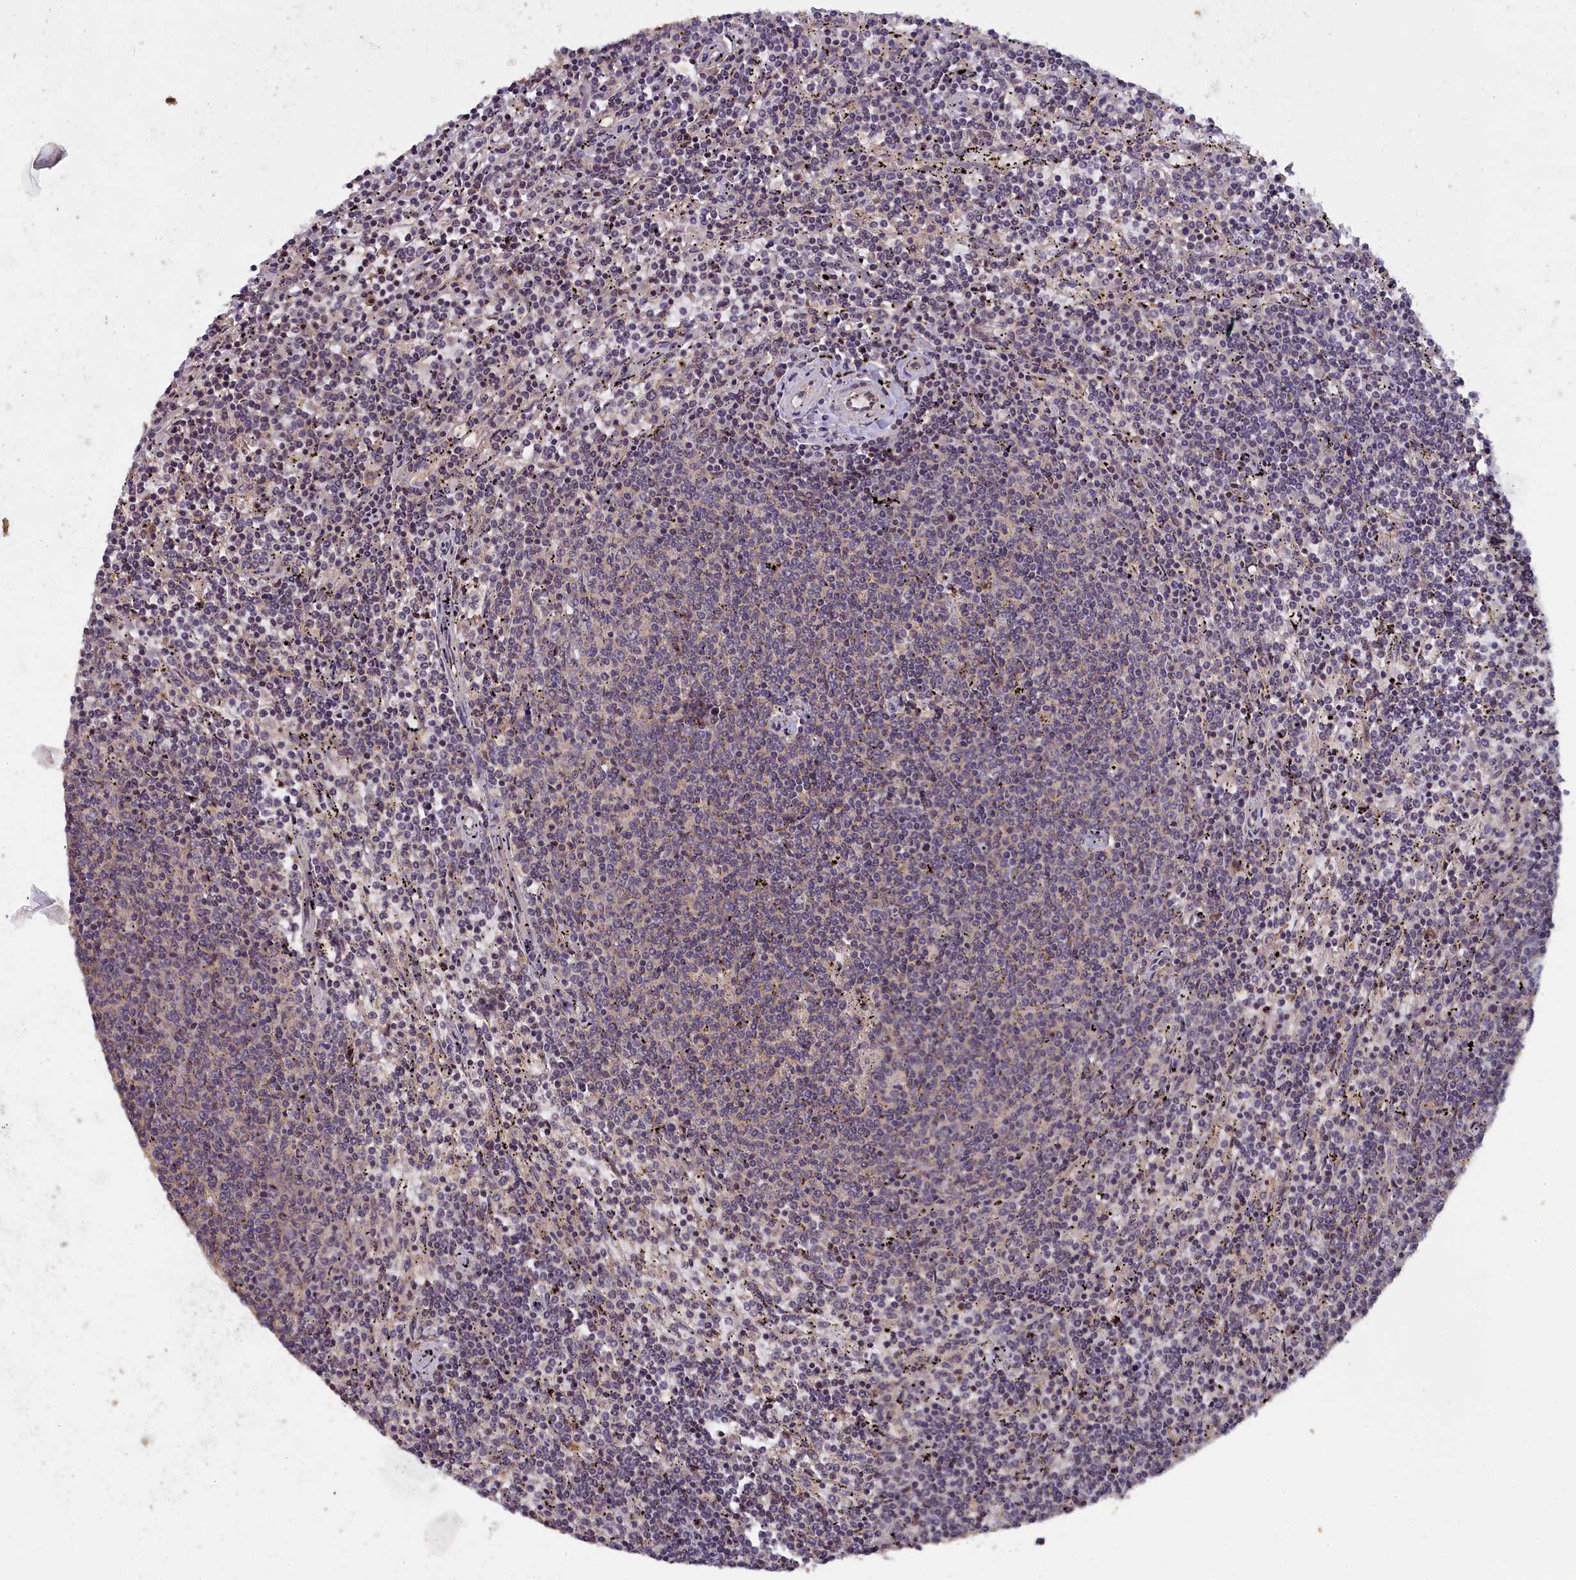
{"staining": {"intensity": "weak", "quantity": "<25%", "location": "cytoplasmic/membranous"}, "tissue": "lymphoma", "cell_type": "Tumor cells", "image_type": "cancer", "snomed": [{"axis": "morphology", "description": "Malignant lymphoma, non-Hodgkin's type, Low grade"}, {"axis": "topography", "description": "Spleen"}], "caption": "Immunohistochemical staining of lymphoma reveals no significant expression in tumor cells.", "gene": "NUDT6", "patient": {"sex": "female", "age": 50}}